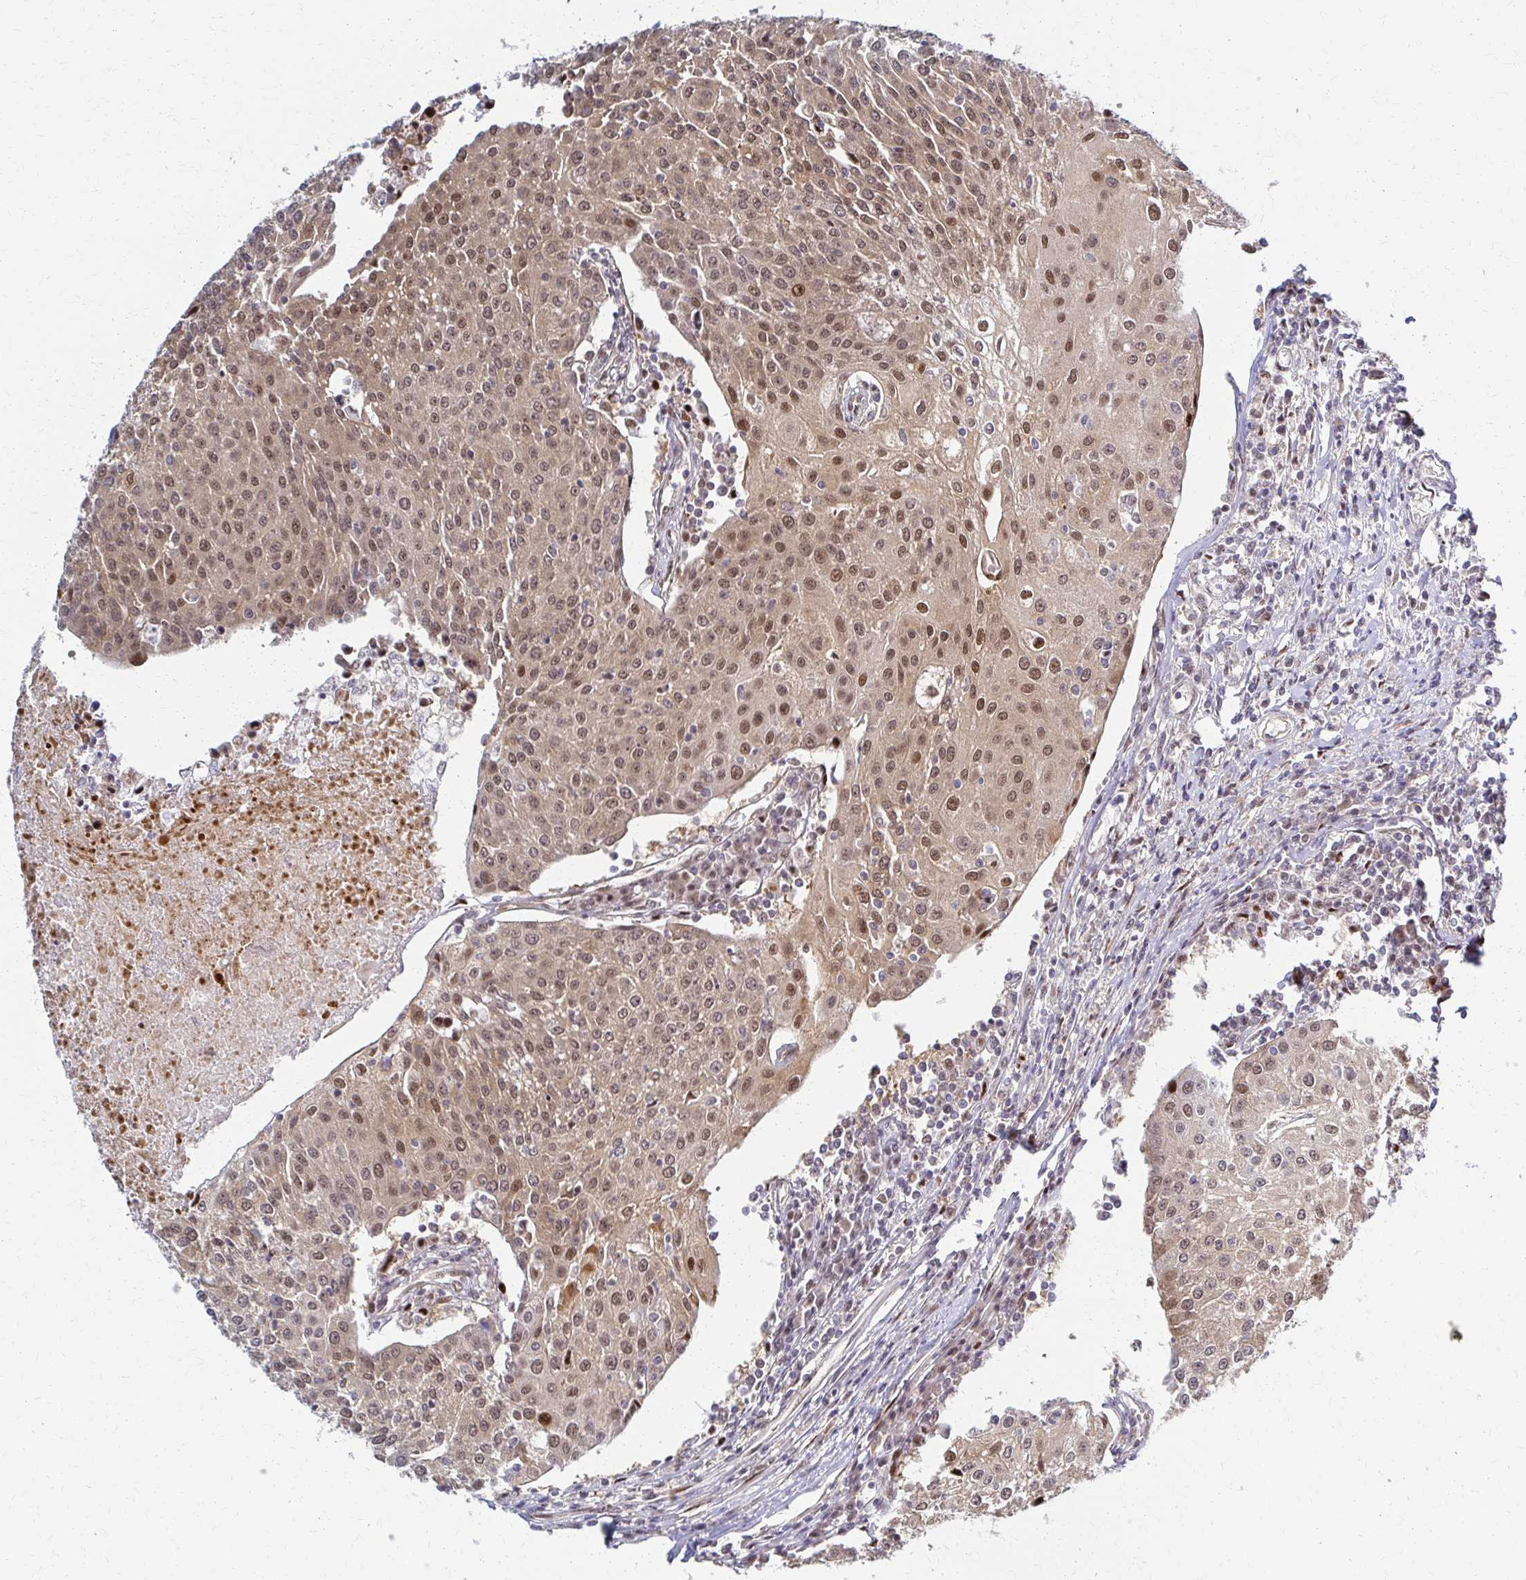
{"staining": {"intensity": "moderate", "quantity": ">75%", "location": "cytoplasmic/membranous,nuclear"}, "tissue": "urothelial cancer", "cell_type": "Tumor cells", "image_type": "cancer", "snomed": [{"axis": "morphology", "description": "Urothelial carcinoma, High grade"}, {"axis": "topography", "description": "Urinary bladder"}], "caption": "Immunohistochemistry (IHC) of human high-grade urothelial carcinoma shows medium levels of moderate cytoplasmic/membranous and nuclear staining in about >75% of tumor cells. Immunohistochemistry stains the protein of interest in brown and the nuclei are stained blue.", "gene": "PSMD7", "patient": {"sex": "female", "age": 85}}